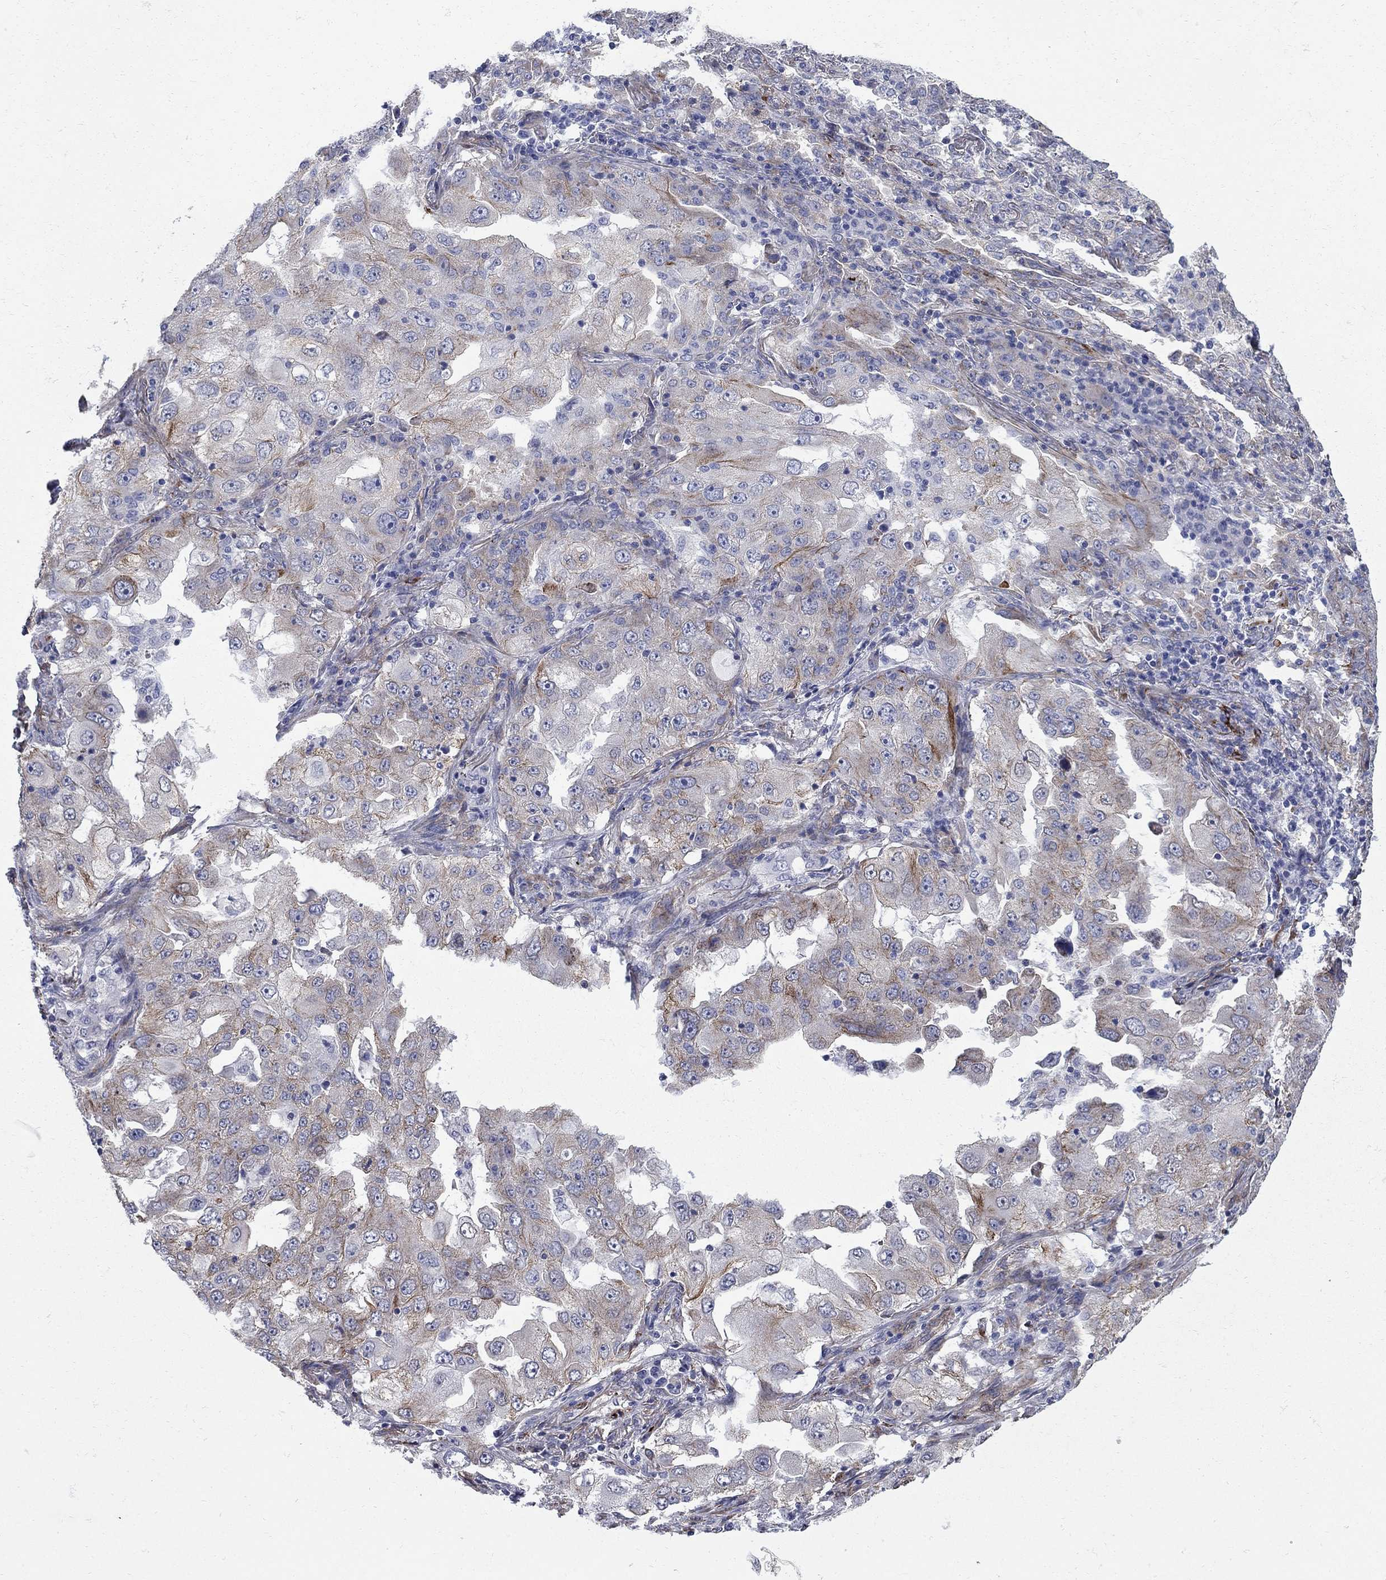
{"staining": {"intensity": "moderate", "quantity": "<25%", "location": "cytoplasmic/membranous"}, "tissue": "lung cancer", "cell_type": "Tumor cells", "image_type": "cancer", "snomed": [{"axis": "morphology", "description": "Adenocarcinoma, NOS"}, {"axis": "topography", "description": "Lung"}], "caption": "A low amount of moderate cytoplasmic/membranous staining is identified in approximately <25% of tumor cells in adenocarcinoma (lung) tissue.", "gene": "SEPTIN8", "patient": {"sex": "female", "age": 61}}